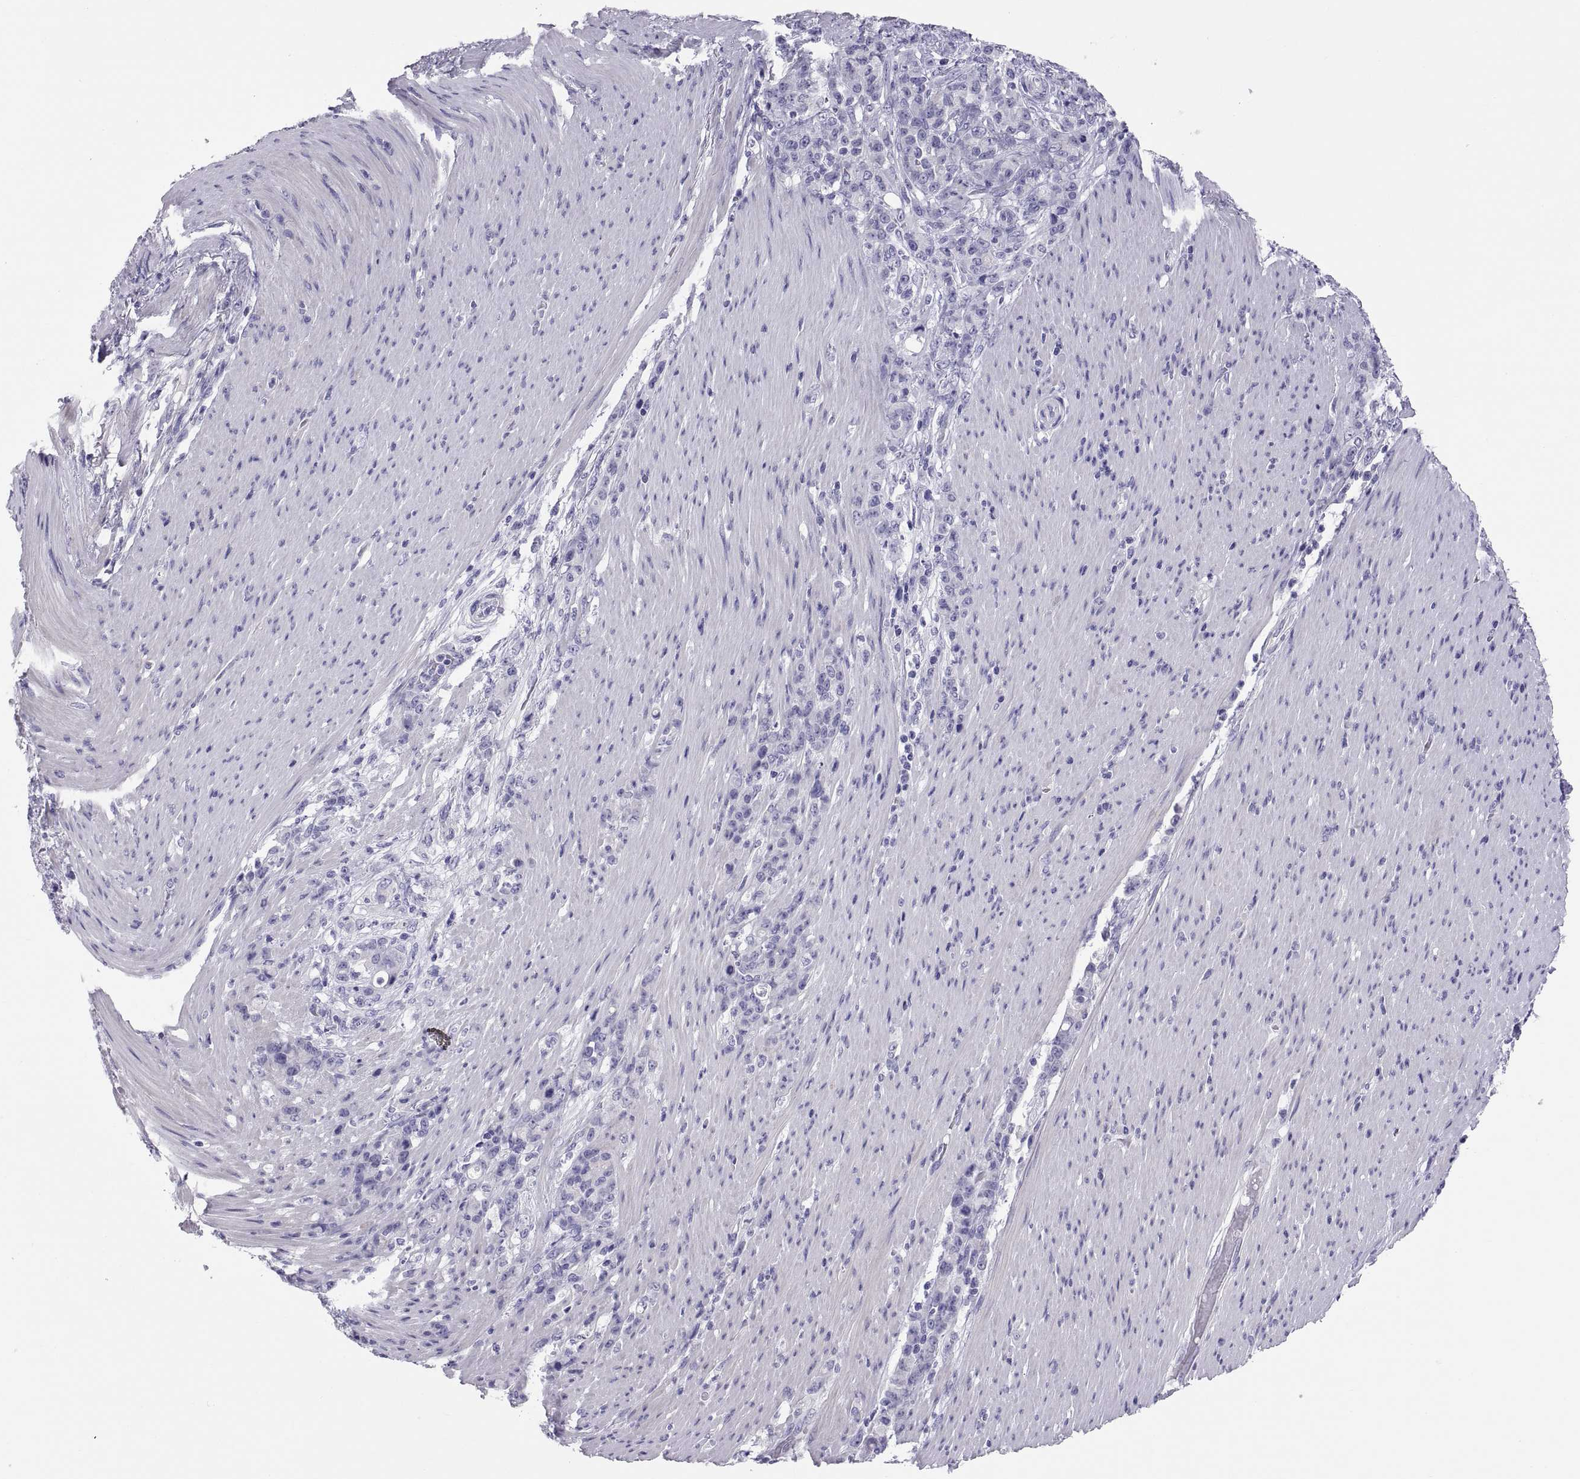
{"staining": {"intensity": "negative", "quantity": "none", "location": "none"}, "tissue": "stomach cancer", "cell_type": "Tumor cells", "image_type": "cancer", "snomed": [{"axis": "morphology", "description": "Adenocarcinoma, NOS"}, {"axis": "topography", "description": "Stomach"}], "caption": "DAB (3,3'-diaminobenzidine) immunohistochemical staining of adenocarcinoma (stomach) shows no significant positivity in tumor cells. (DAB immunohistochemistry (IHC) visualized using brightfield microscopy, high magnification).", "gene": "RNASE12", "patient": {"sex": "female", "age": 79}}